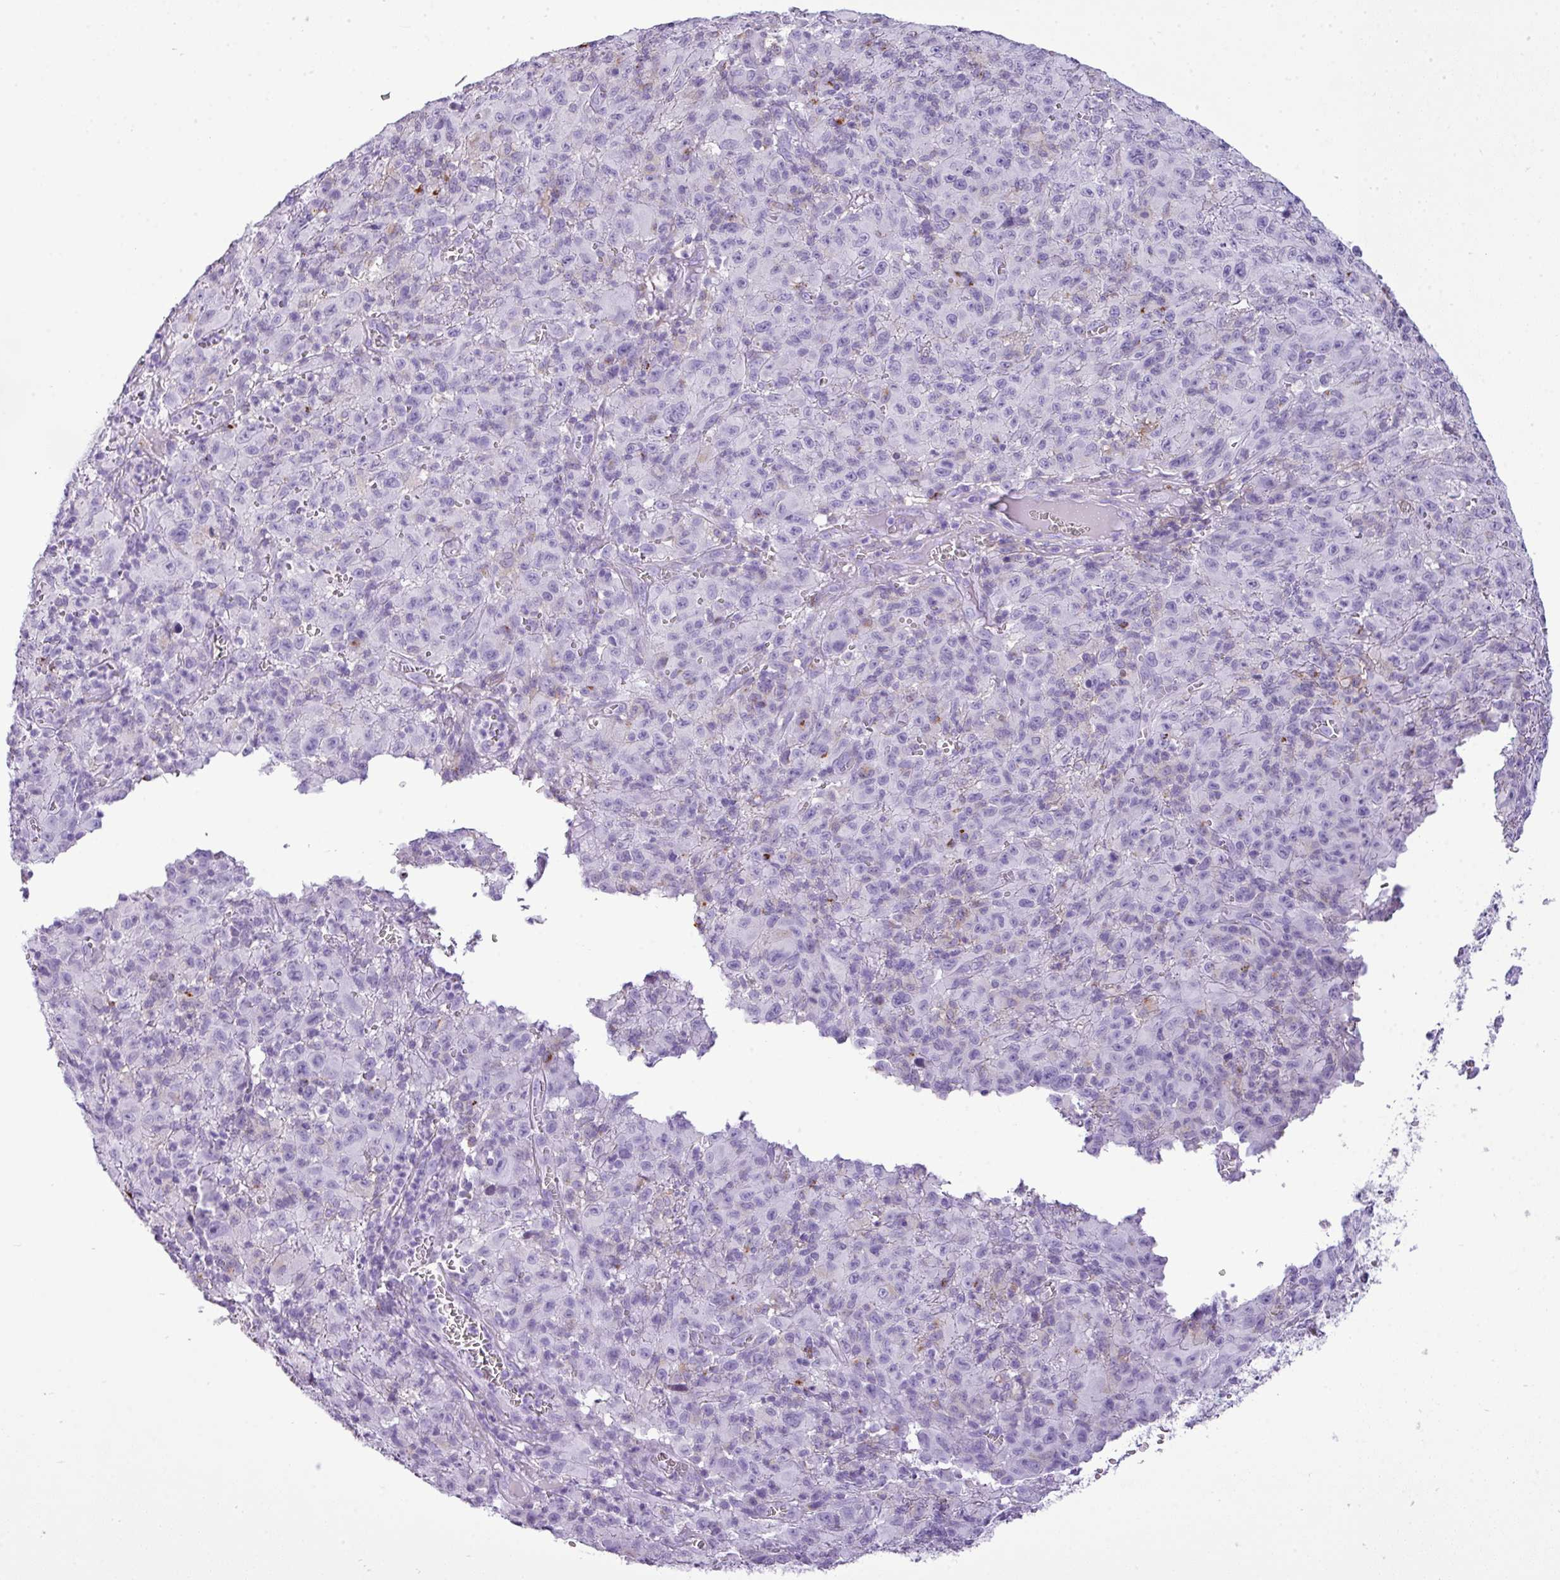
{"staining": {"intensity": "negative", "quantity": "none", "location": "none"}, "tissue": "melanoma", "cell_type": "Tumor cells", "image_type": "cancer", "snomed": [{"axis": "morphology", "description": "Malignant melanoma, NOS"}, {"axis": "topography", "description": "Skin"}], "caption": "This is an immunohistochemistry (IHC) photomicrograph of melanoma. There is no expression in tumor cells.", "gene": "RBMXL2", "patient": {"sex": "male", "age": 46}}